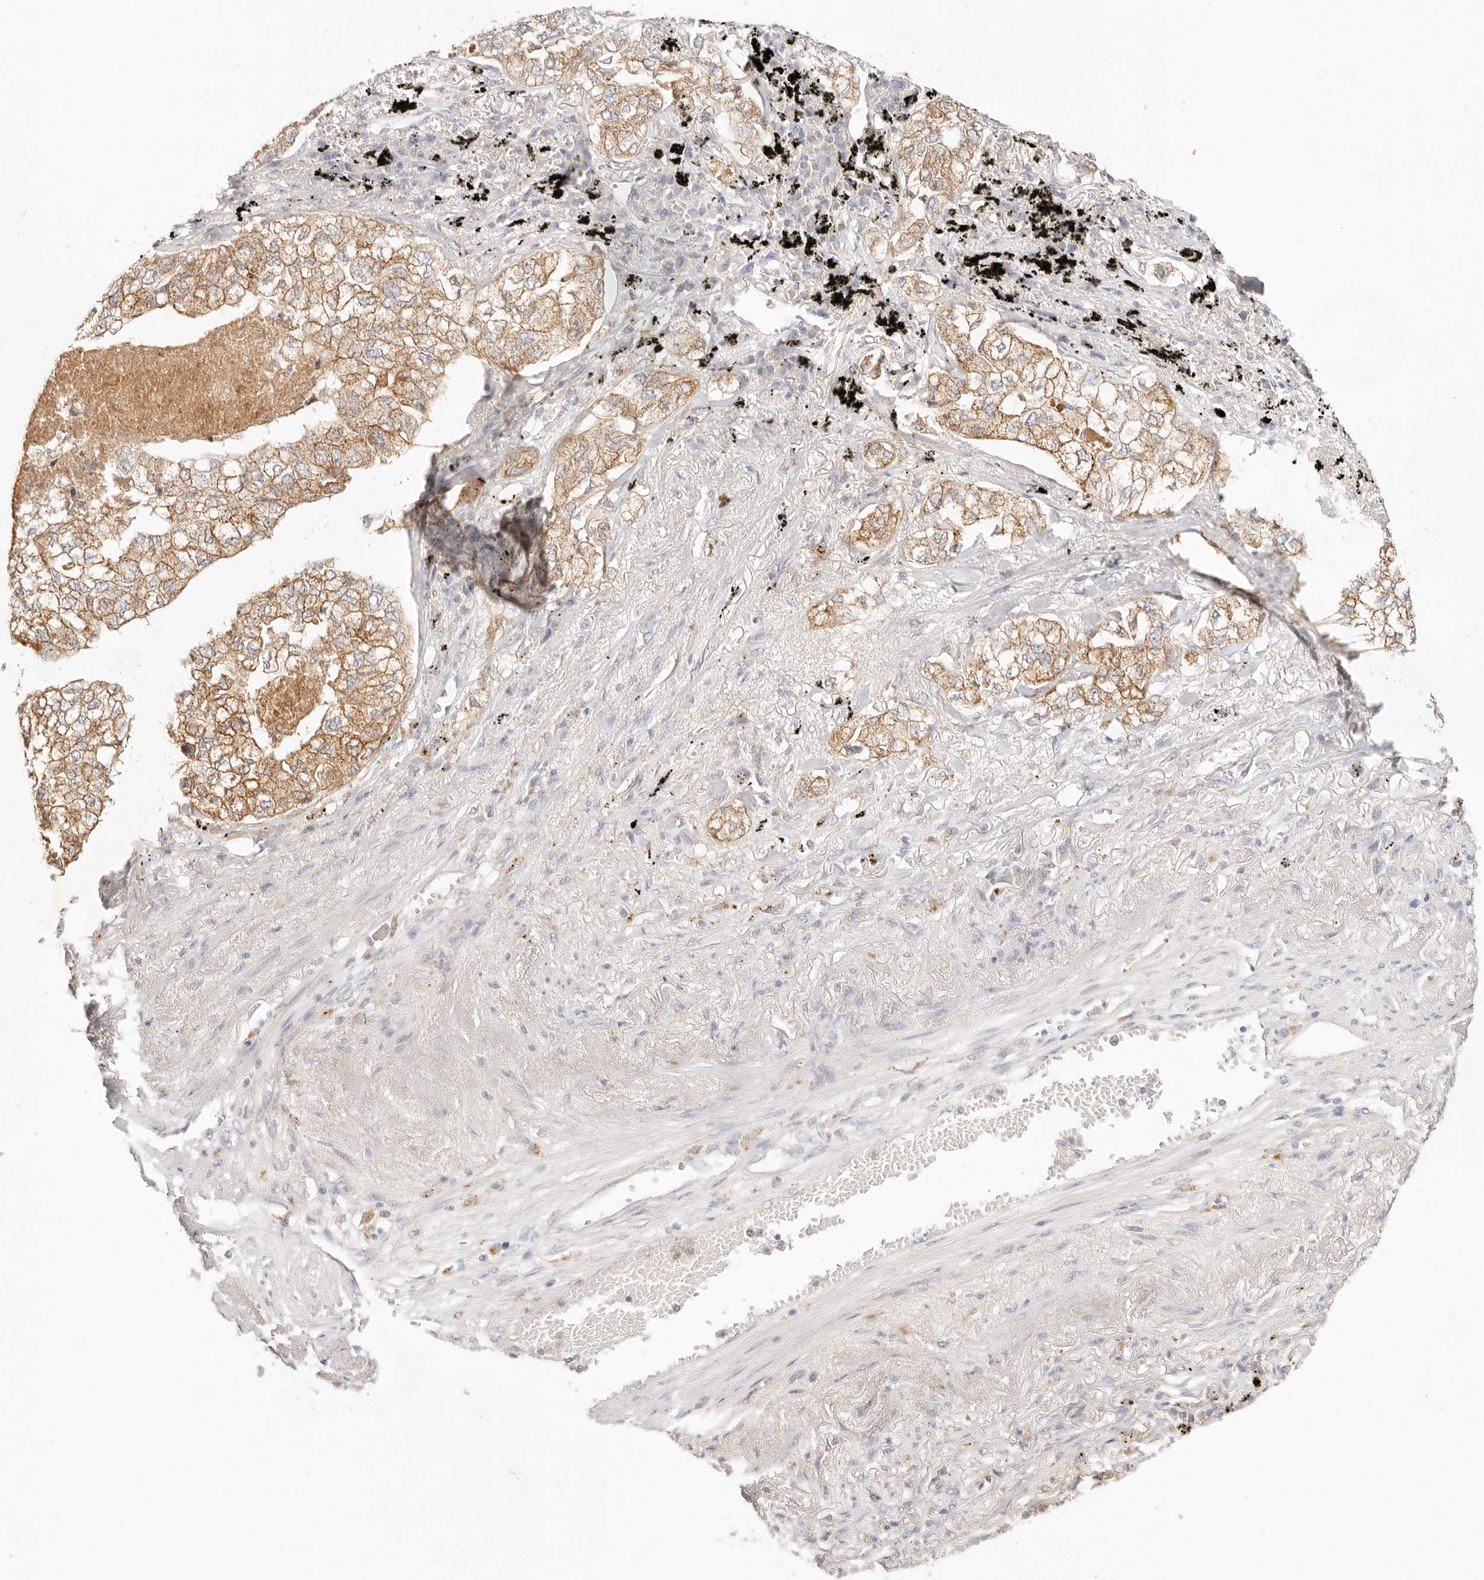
{"staining": {"intensity": "moderate", "quantity": ">75%", "location": "cytoplasmic/membranous"}, "tissue": "lung cancer", "cell_type": "Tumor cells", "image_type": "cancer", "snomed": [{"axis": "morphology", "description": "Adenocarcinoma, NOS"}, {"axis": "topography", "description": "Lung"}], "caption": "Adenocarcinoma (lung) tissue exhibits moderate cytoplasmic/membranous staining in about >75% of tumor cells, visualized by immunohistochemistry.", "gene": "ACOX1", "patient": {"sex": "male", "age": 65}}